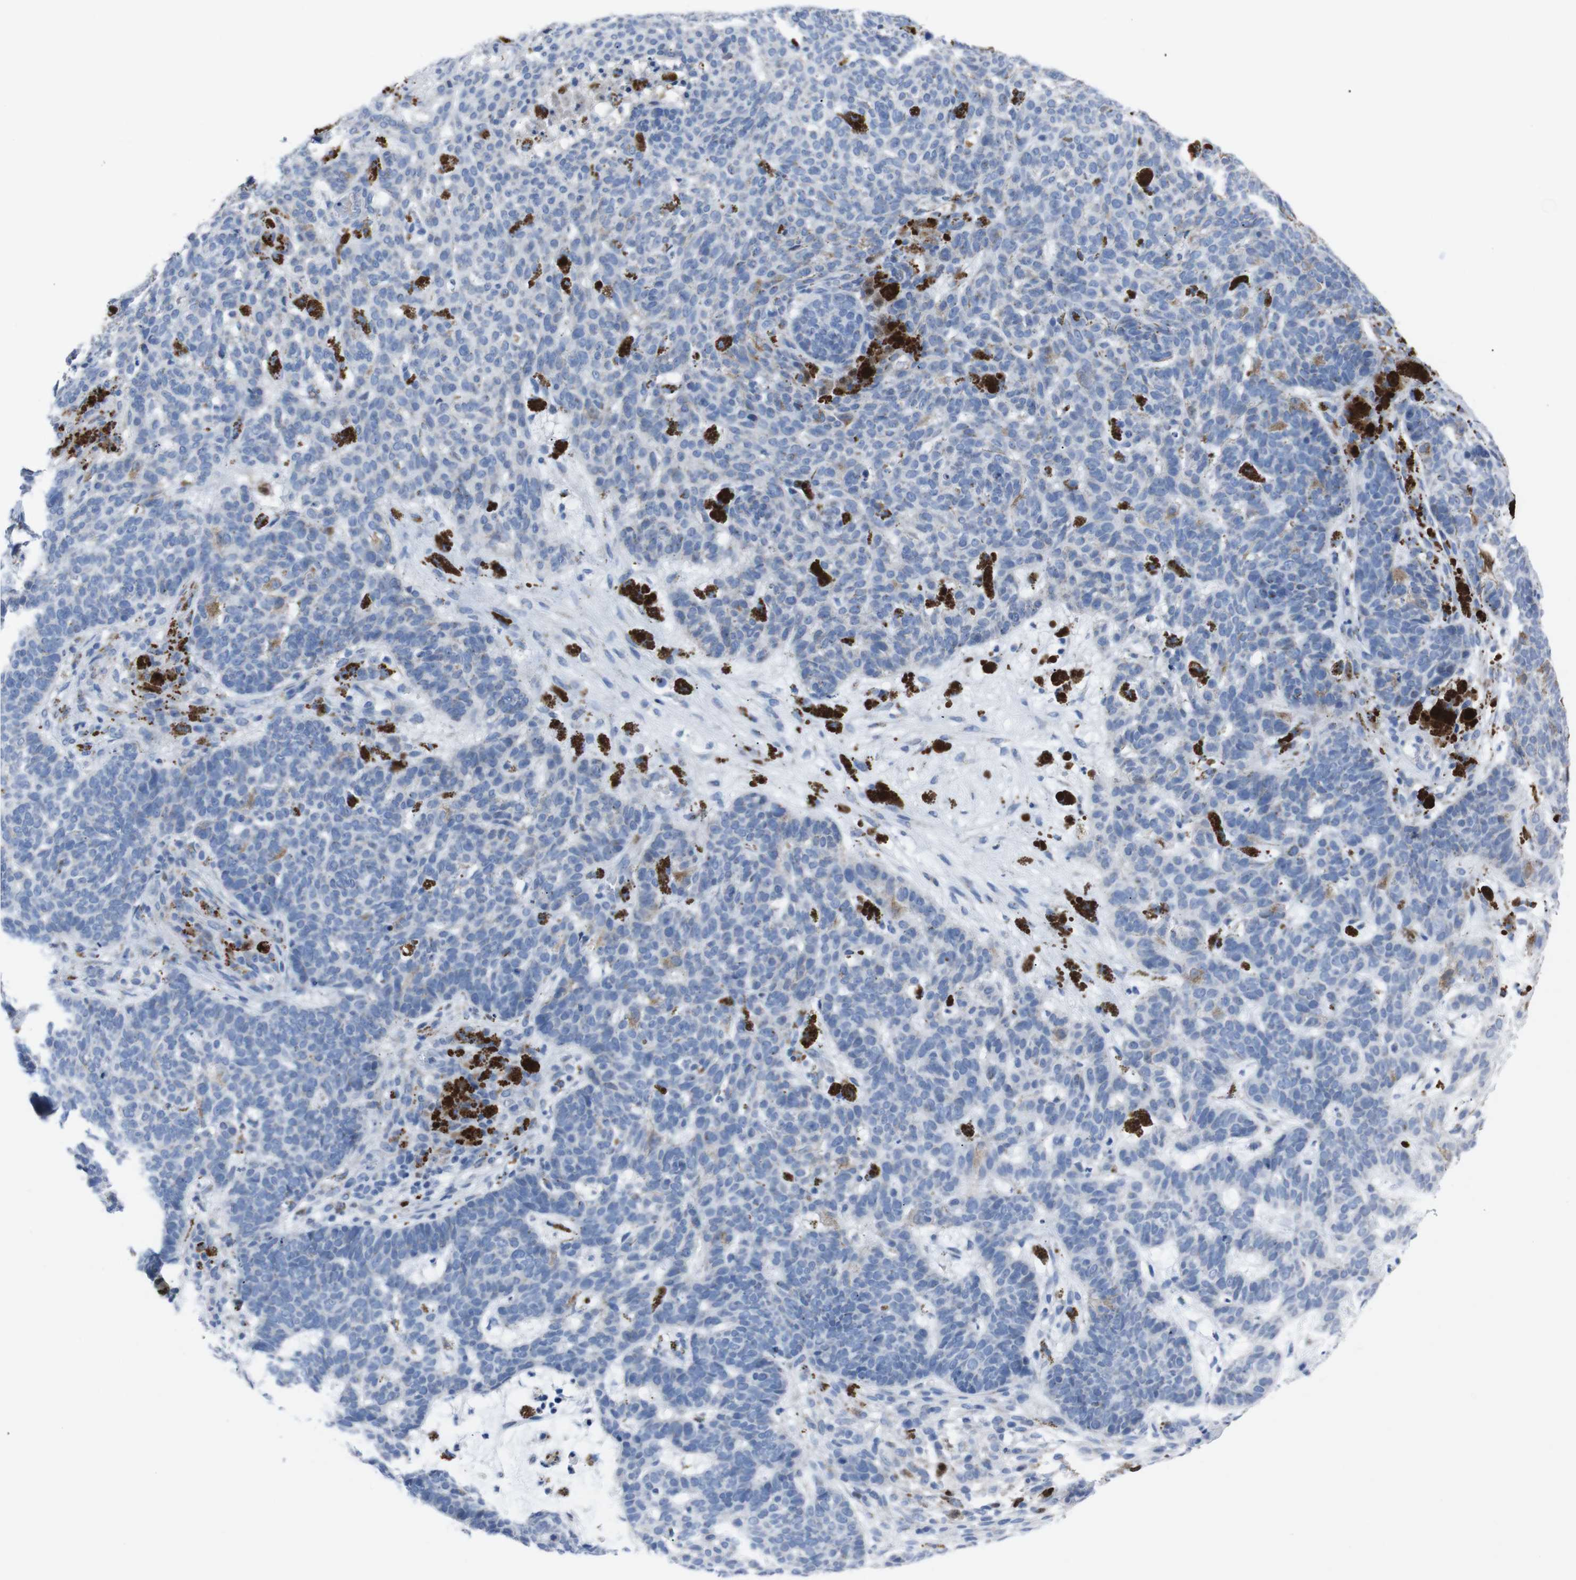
{"staining": {"intensity": "negative", "quantity": "none", "location": "none"}, "tissue": "skin cancer", "cell_type": "Tumor cells", "image_type": "cancer", "snomed": [{"axis": "morphology", "description": "Basal cell carcinoma"}, {"axis": "topography", "description": "Skin"}], "caption": "The immunohistochemistry photomicrograph has no significant positivity in tumor cells of skin basal cell carcinoma tissue.", "gene": "IRF4", "patient": {"sex": "male", "age": 85}}